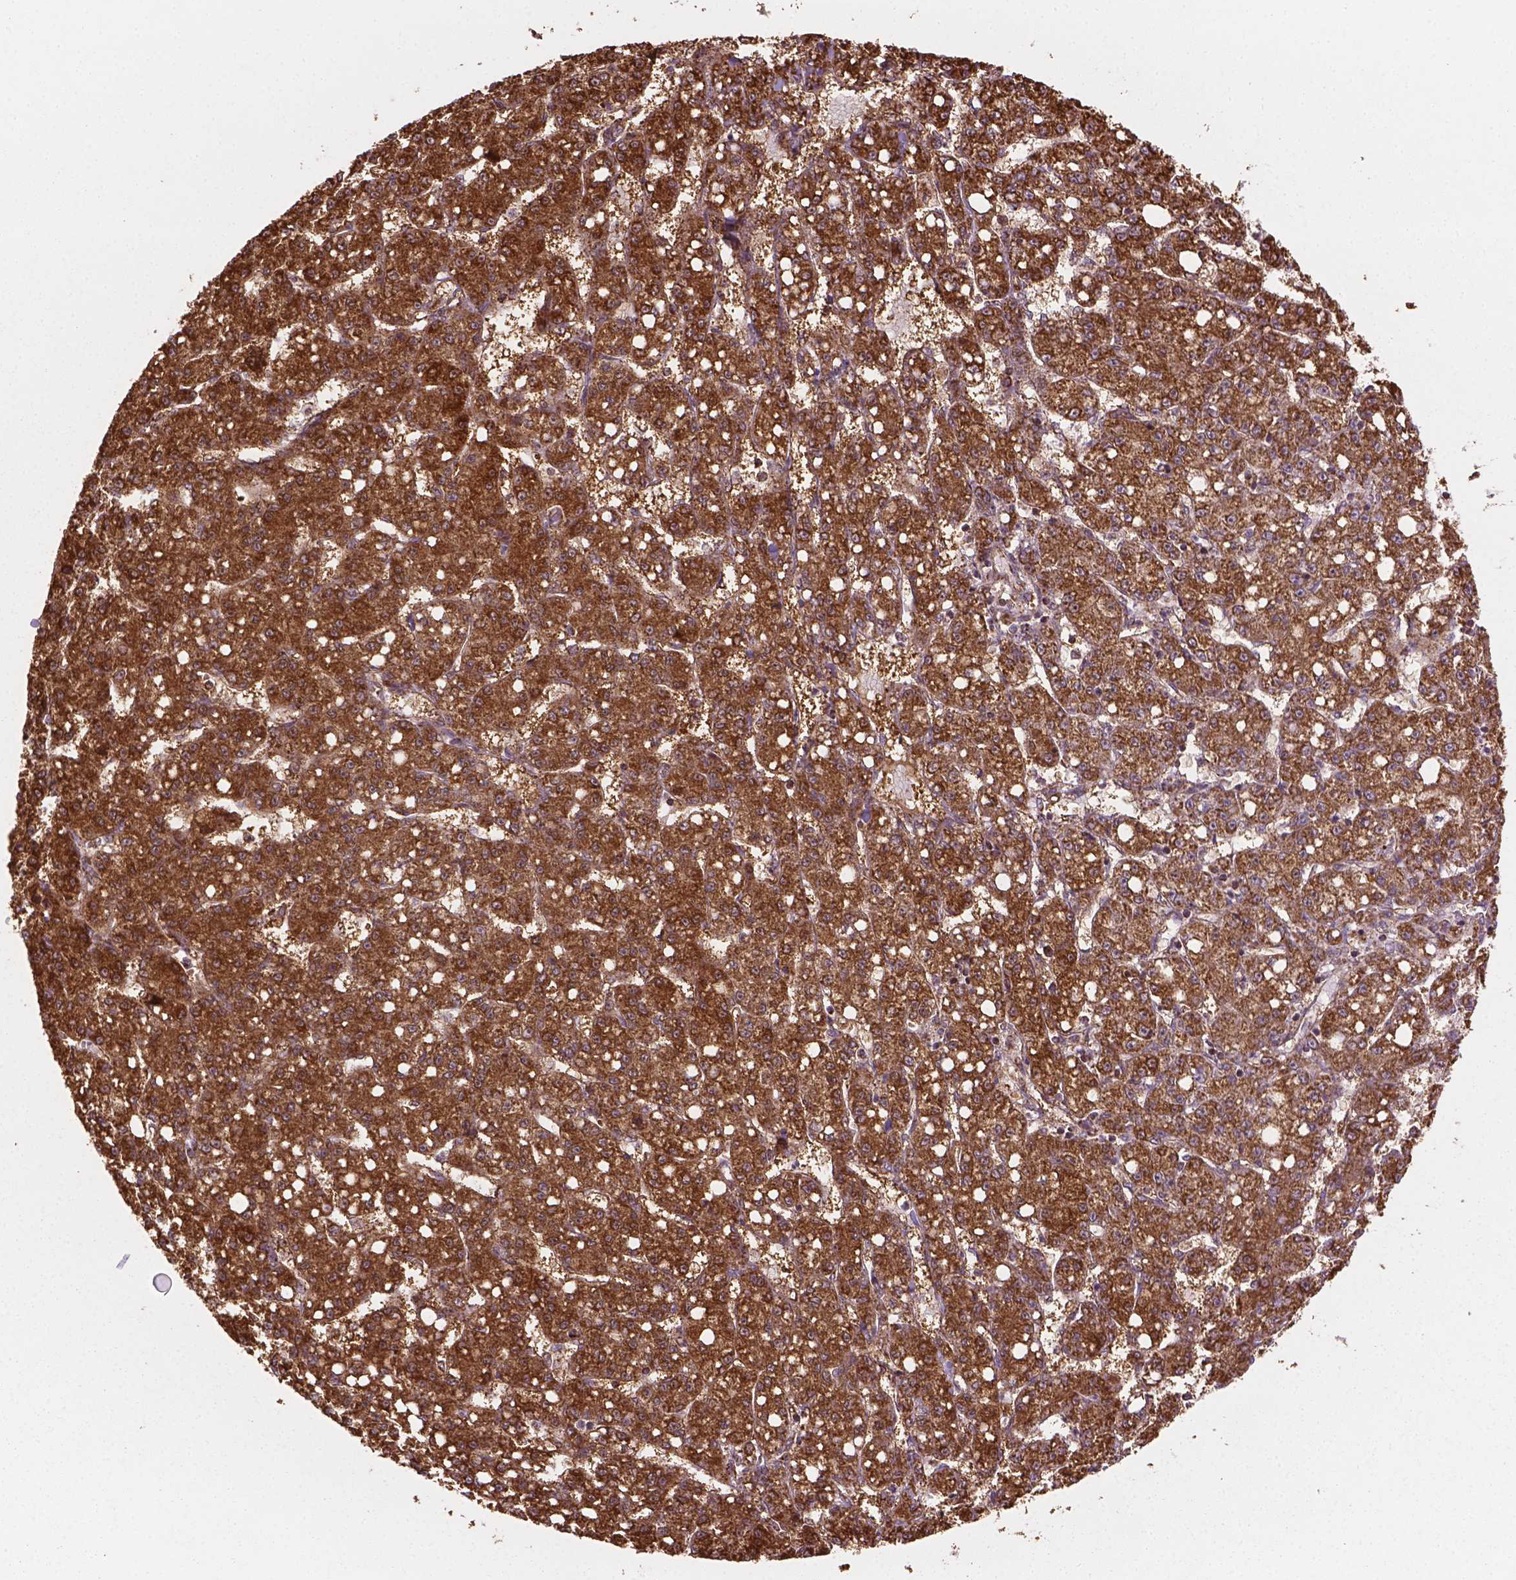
{"staining": {"intensity": "moderate", "quantity": ">75%", "location": "cytoplasmic/membranous"}, "tissue": "liver cancer", "cell_type": "Tumor cells", "image_type": "cancer", "snomed": [{"axis": "morphology", "description": "Carcinoma, Hepatocellular, NOS"}, {"axis": "topography", "description": "Liver"}], "caption": "Protein expression analysis of liver hepatocellular carcinoma demonstrates moderate cytoplasmic/membranous expression in approximately >75% of tumor cells.", "gene": "HS3ST3A1", "patient": {"sex": "female", "age": 65}}